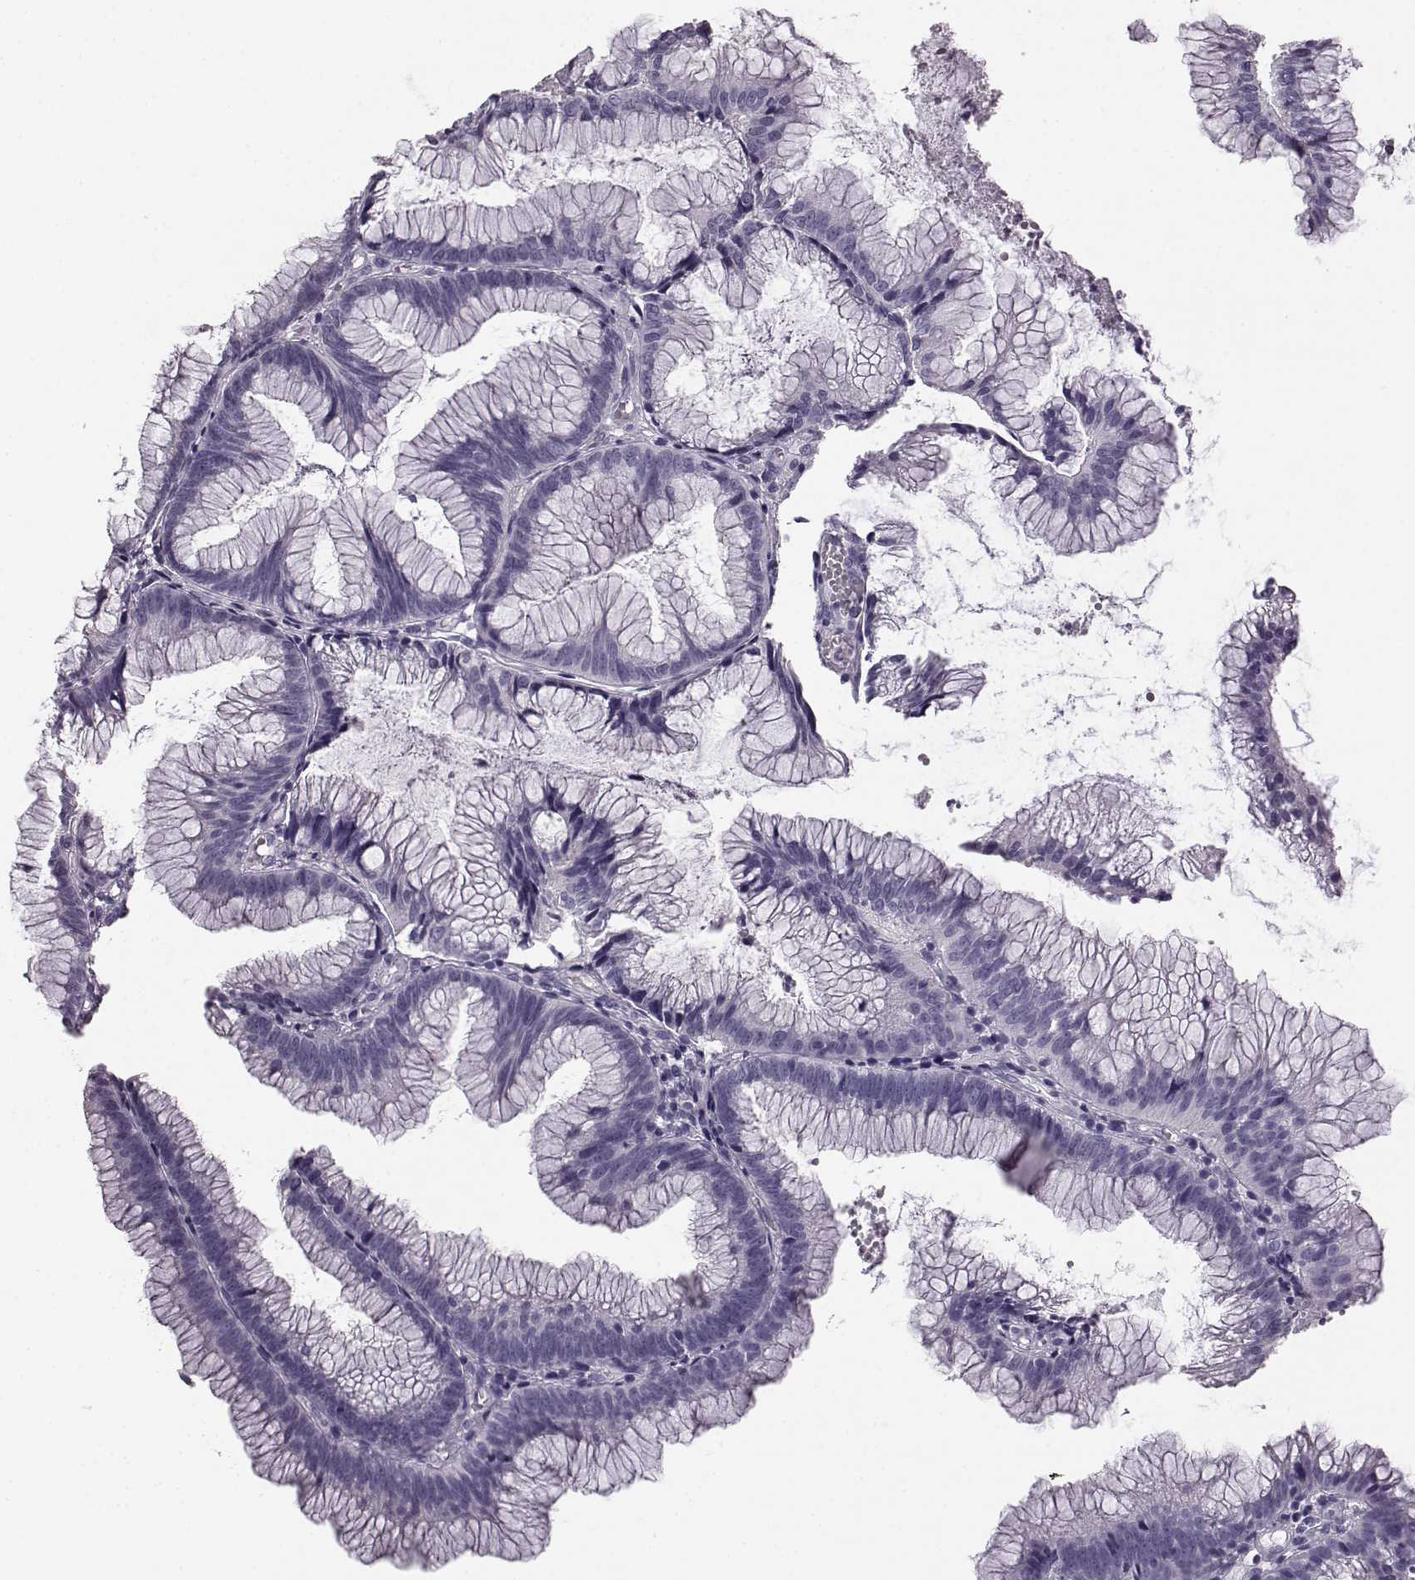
{"staining": {"intensity": "negative", "quantity": "none", "location": "none"}, "tissue": "colorectal cancer", "cell_type": "Tumor cells", "image_type": "cancer", "snomed": [{"axis": "morphology", "description": "Adenocarcinoma, NOS"}, {"axis": "topography", "description": "Colon"}], "caption": "Image shows no protein positivity in tumor cells of adenocarcinoma (colorectal) tissue.", "gene": "BFSP2", "patient": {"sex": "female", "age": 78}}